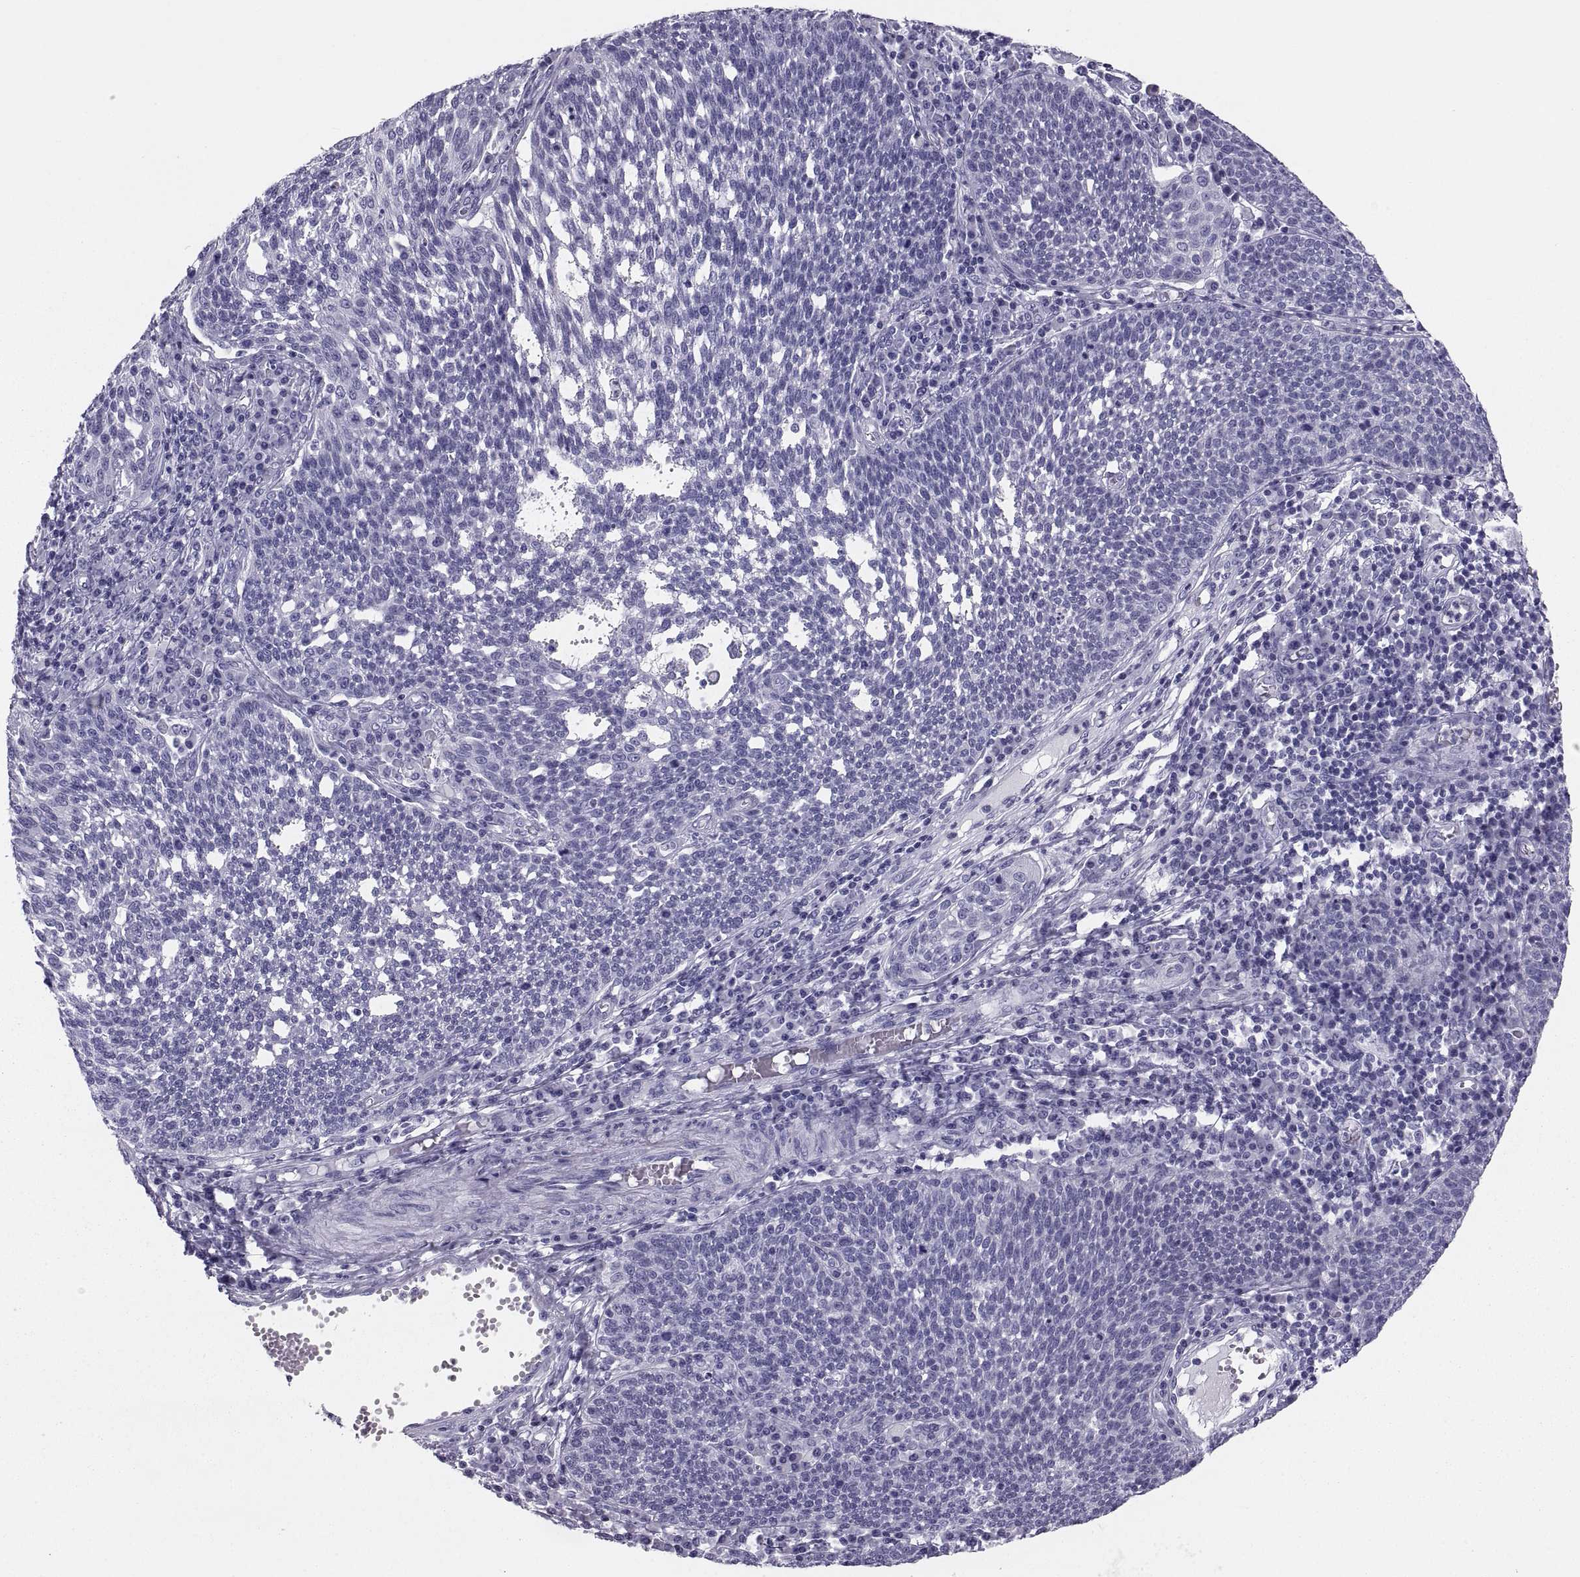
{"staining": {"intensity": "negative", "quantity": "none", "location": "none"}, "tissue": "cervical cancer", "cell_type": "Tumor cells", "image_type": "cancer", "snomed": [{"axis": "morphology", "description": "Squamous cell carcinoma, NOS"}, {"axis": "topography", "description": "Cervix"}], "caption": "Immunohistochemistry (IHC) image of human squamous cell carcinoma (cervical) stained for a protein (brown), which reveals no staining in tumor cells.", "gene": "PAX2", "patient": {"sex": "female", "age": 34}}